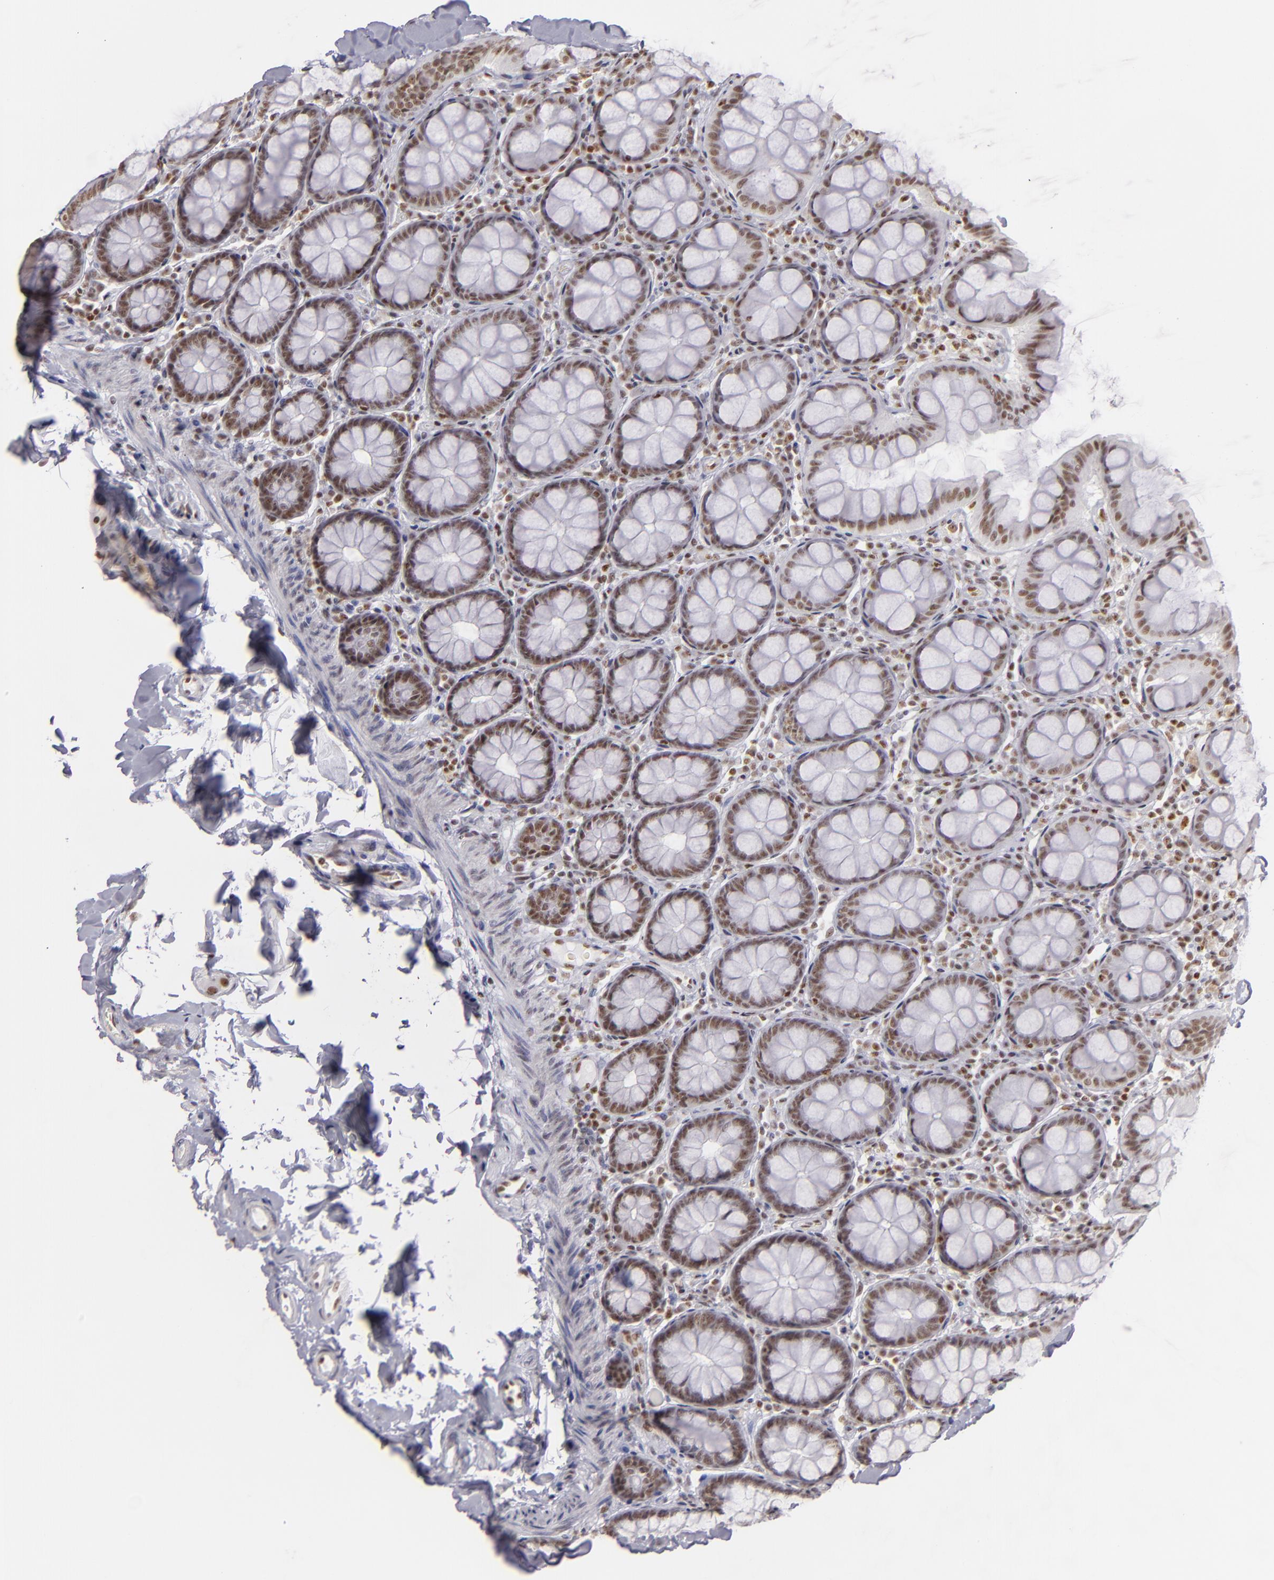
{"staining": {"intensity": "weak", "quantity": "25%-75%", "location": "nuclear"}, "tissue": "colon", "cell_type": "Endothelial cells", "image_type": "normal", "snomed": [{"axis": "morphology", "description": "Normal tissue, NOS"}, {"axis": "topography", "description": "Colon"}], "caption": "Immunohistochemical staining of benign human colon shows weak nuclear protein staining in approximately 25%-75% of endothelial cells. The protein of interest is stained brown, and the nuclei are stained in blue (DAB IHC with brightfield microscopy, high magnification).", "gene": "DAXX", "patient": {"sex": "female", "age": 61}}